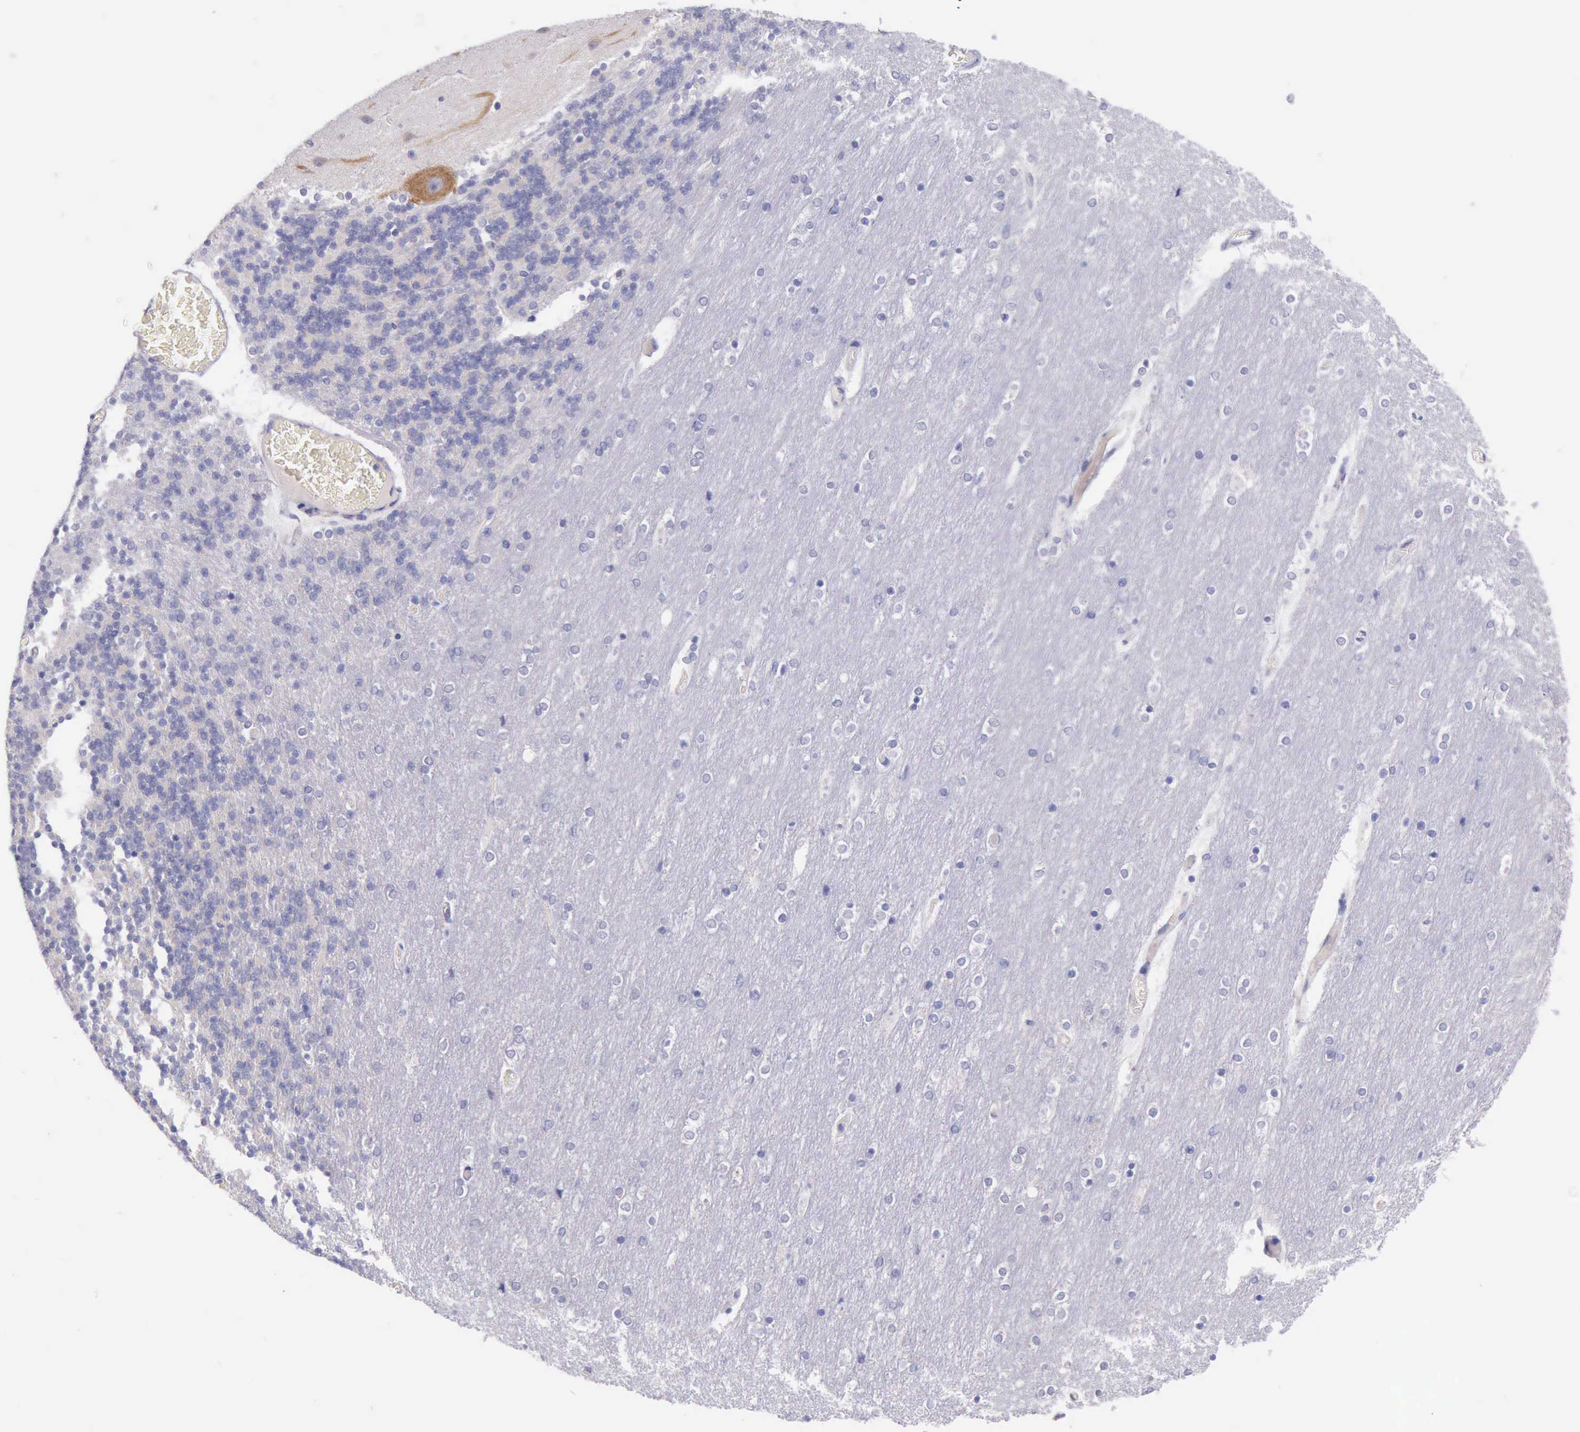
{"staining": {"intensity": "negative", "quantity": "none", "location": "none"}, "tissue": "cerebellum", "cell_type": "Cells in granular layer", "image_type": "normal", "snomed": [{"axis": "morphology", "description": "Normal tissue, NOS"}, {"axis": "topography", "description": "Cerebellum"}], "caption": "Cells in granular layer show no significant protein staining in normal cerebellum. (DAB immunohistochemistry, high magnification).", "gene": "LRFN5", "patient": {"sex": "female", "age": 54}}